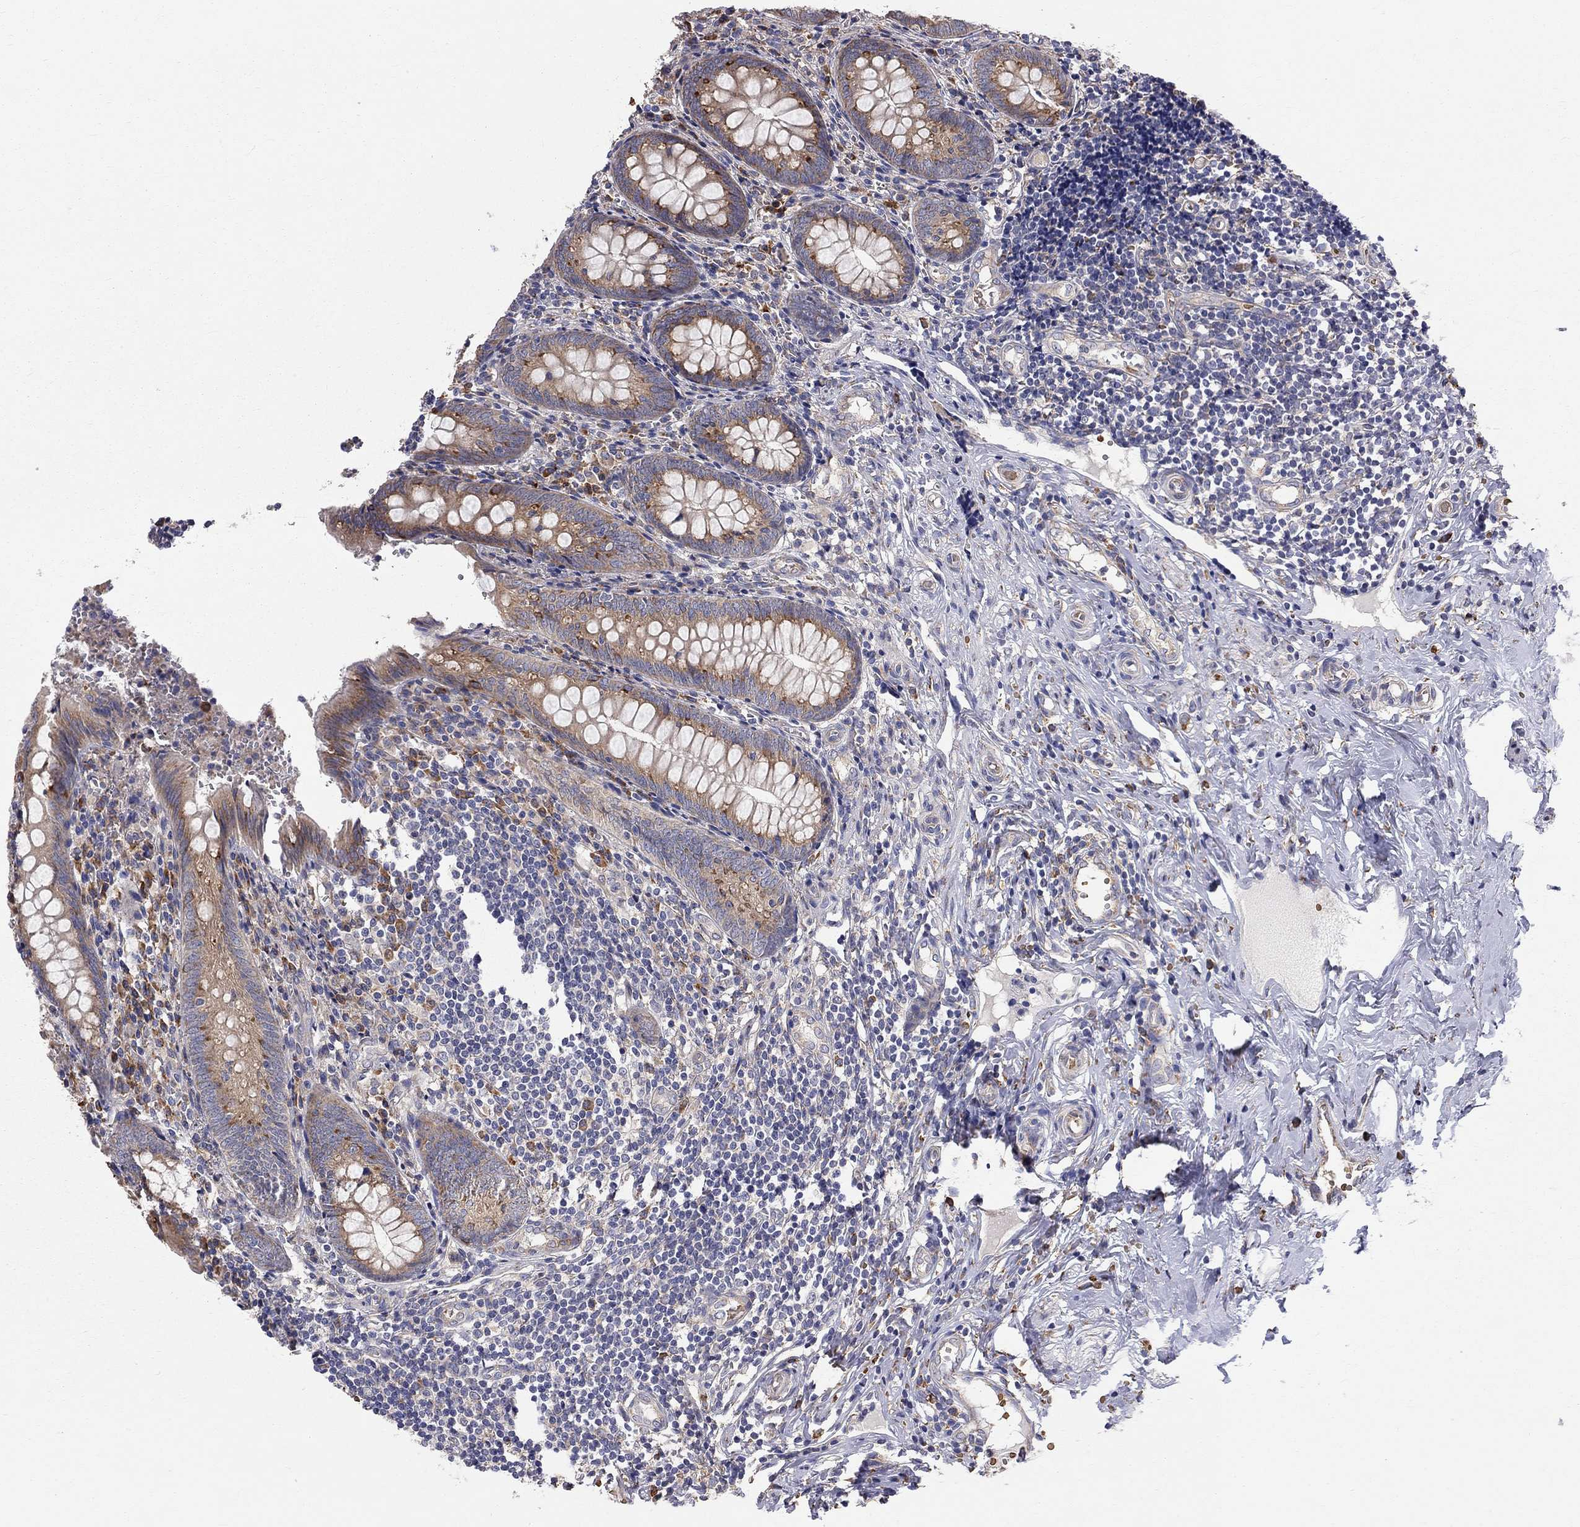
{"staining": {"intensity": "strong", "quantity": "25%-75%", "location": "cytoplasmic/membranous"}, "tissue": "appendix", "cell_type": "Glandular cells", "image_type": "normal", "snomed": [{"axis": "morphology", "description": "Normal tissue, NOS"}, {"axis": "topography", "description": "Appendix"}], "caption": "IHC photomicrograph of normal human appendix stained for a protein (brown), which displays high levels of strong cytoplasmic/membranous staining in approximately 25%-75% of glandular cells.", "gene": "CASTOR1", "patient": {"sex": "female", "age": 23}}